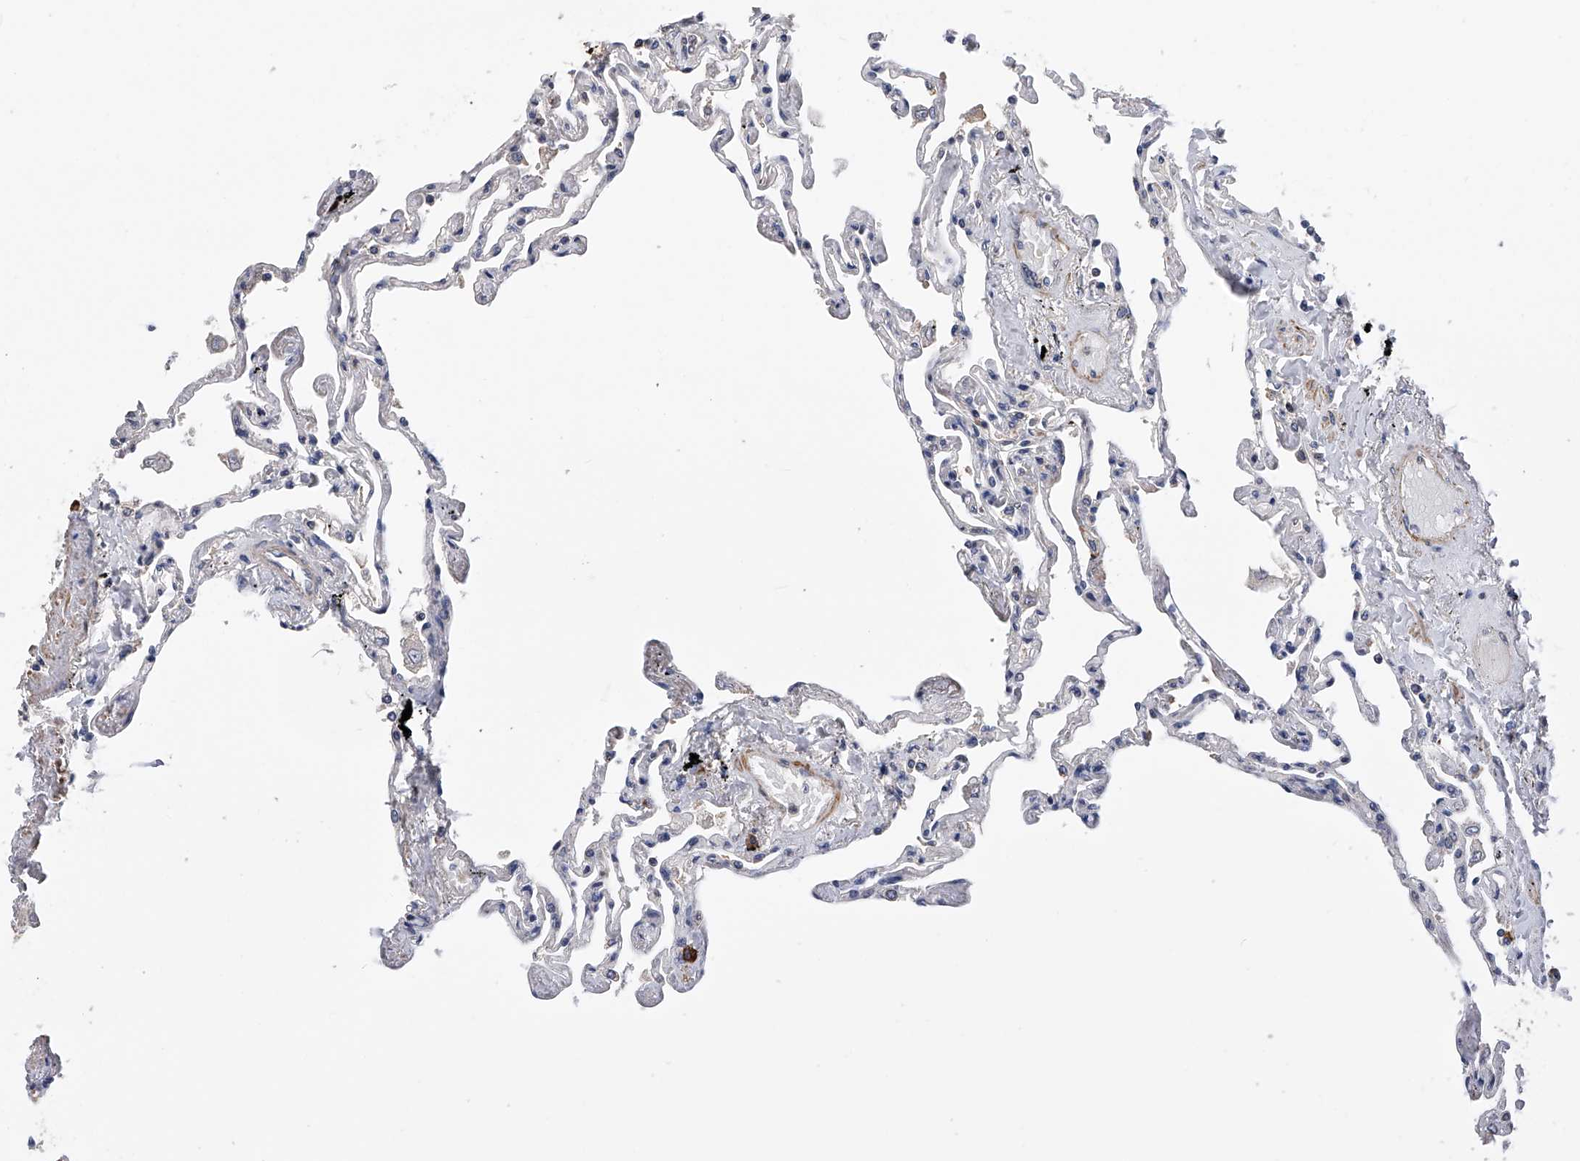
{"staining": {"intensity": "weak", "quantity": "<25%", "location": "cytoplasmic/membranous"}, "tissue": "lung", "cell_type": "Alveolar cells", "image_type": "normal", "snomed": [{"axis": "morphology", "description": "Normal tissue, NOS"}, {"axis": "topography", "description": "Lung"}], "caption": "A high-resolution micrograph shows immunohistochemistry (IHC) staining of benign lung, which reveals no significant expression in alveolar cells.", "gene": "SPOCK1", "patient": {"sex": "female", "age": 67}}